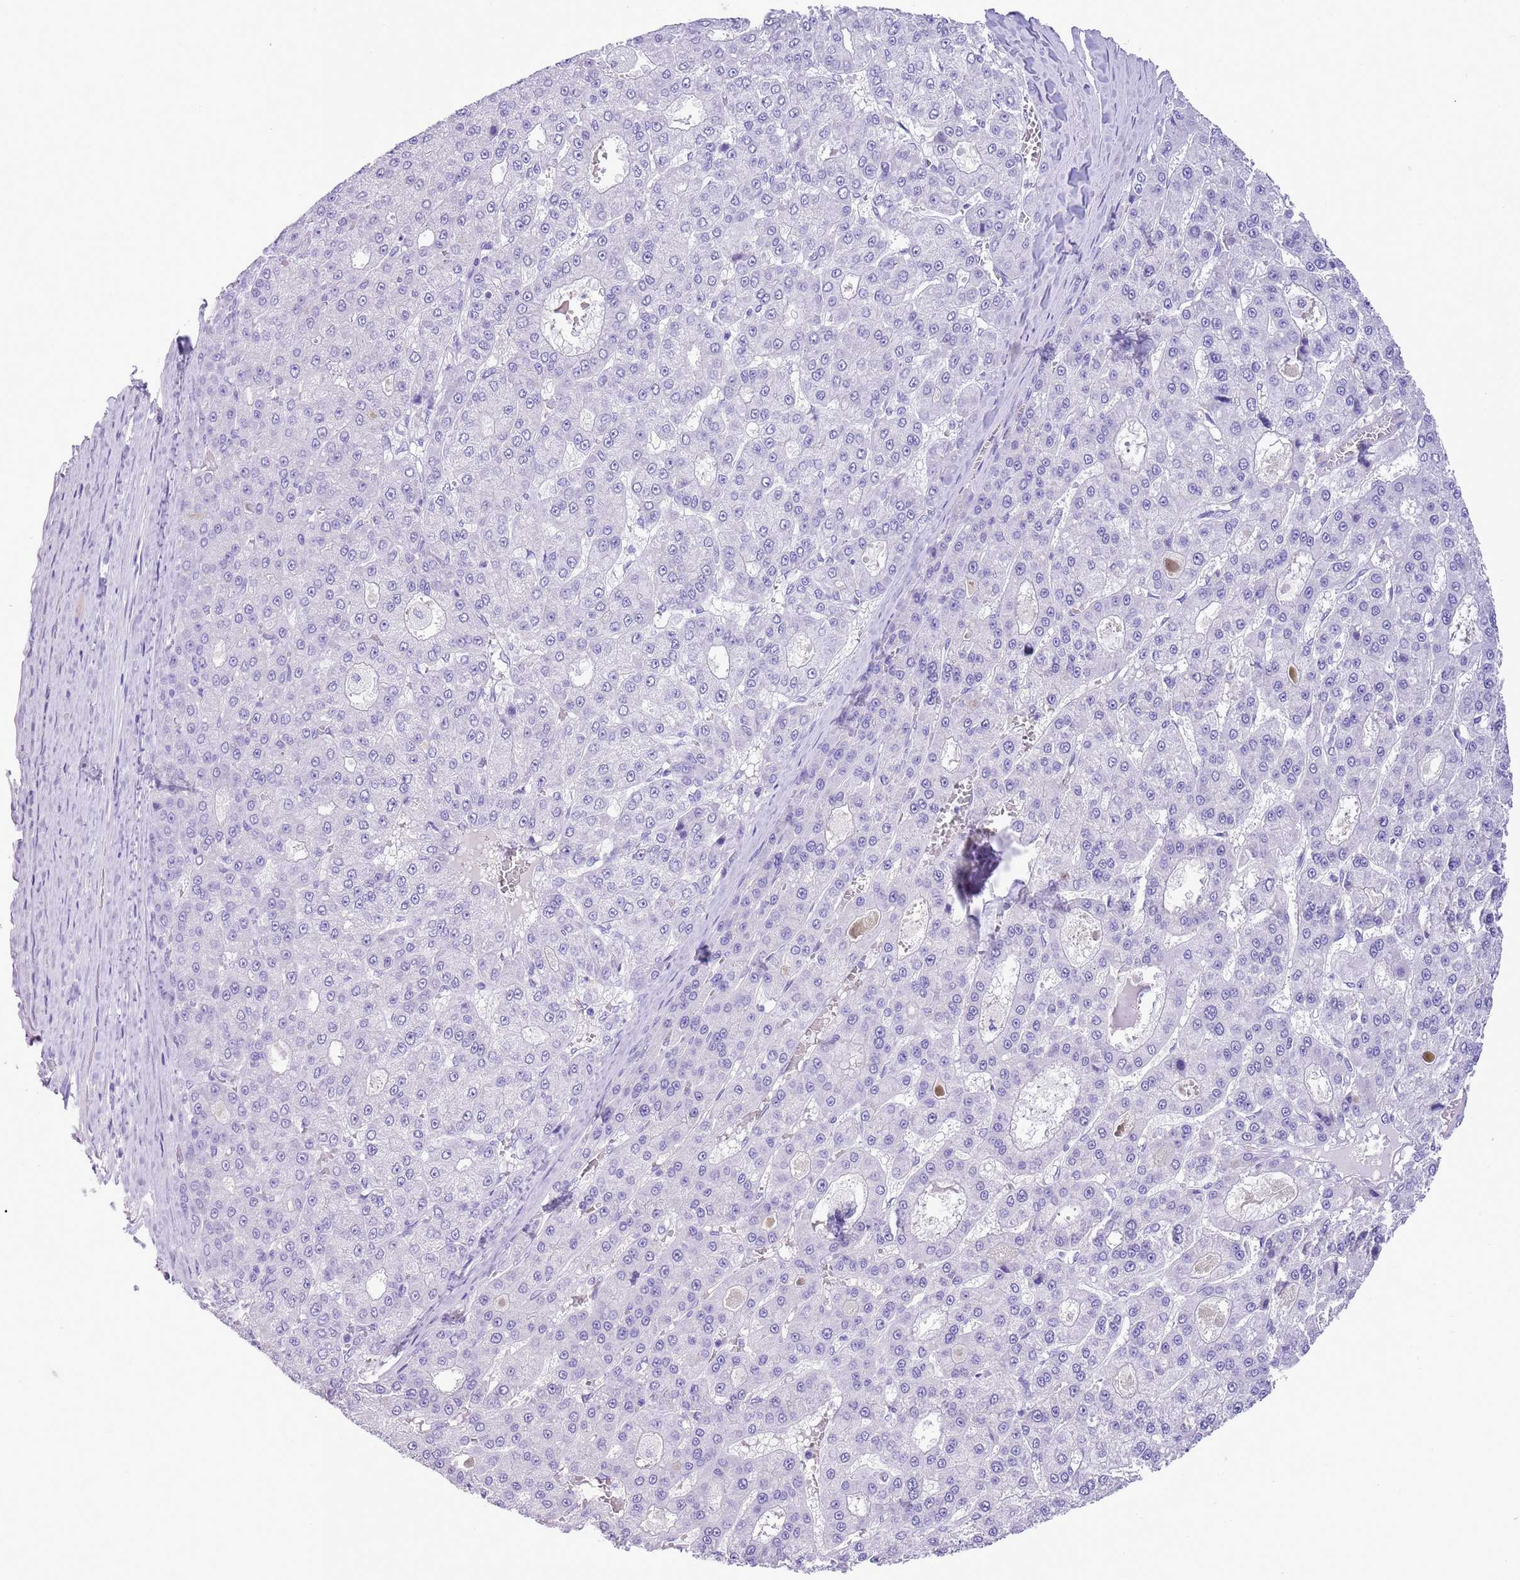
{"staining": {"intensity": "negative", "quantity": "none", "location": "none"}, "tissue": "liver cancer", "cell_type": "Tumor cells", "image_type": "cancer", "snomed": [{"axis": "morphology", "description": "Carcinoma, Hepatocellular, NOS"}, {"axis": "topography", "description": "Liver"}], "caption": "Human liver cancer stained for a protein using immunohistochemistry displays no positivity in tumor cells.", "gene": "TBC1D10B", "patient": {"sex": "male", "age": 70}}